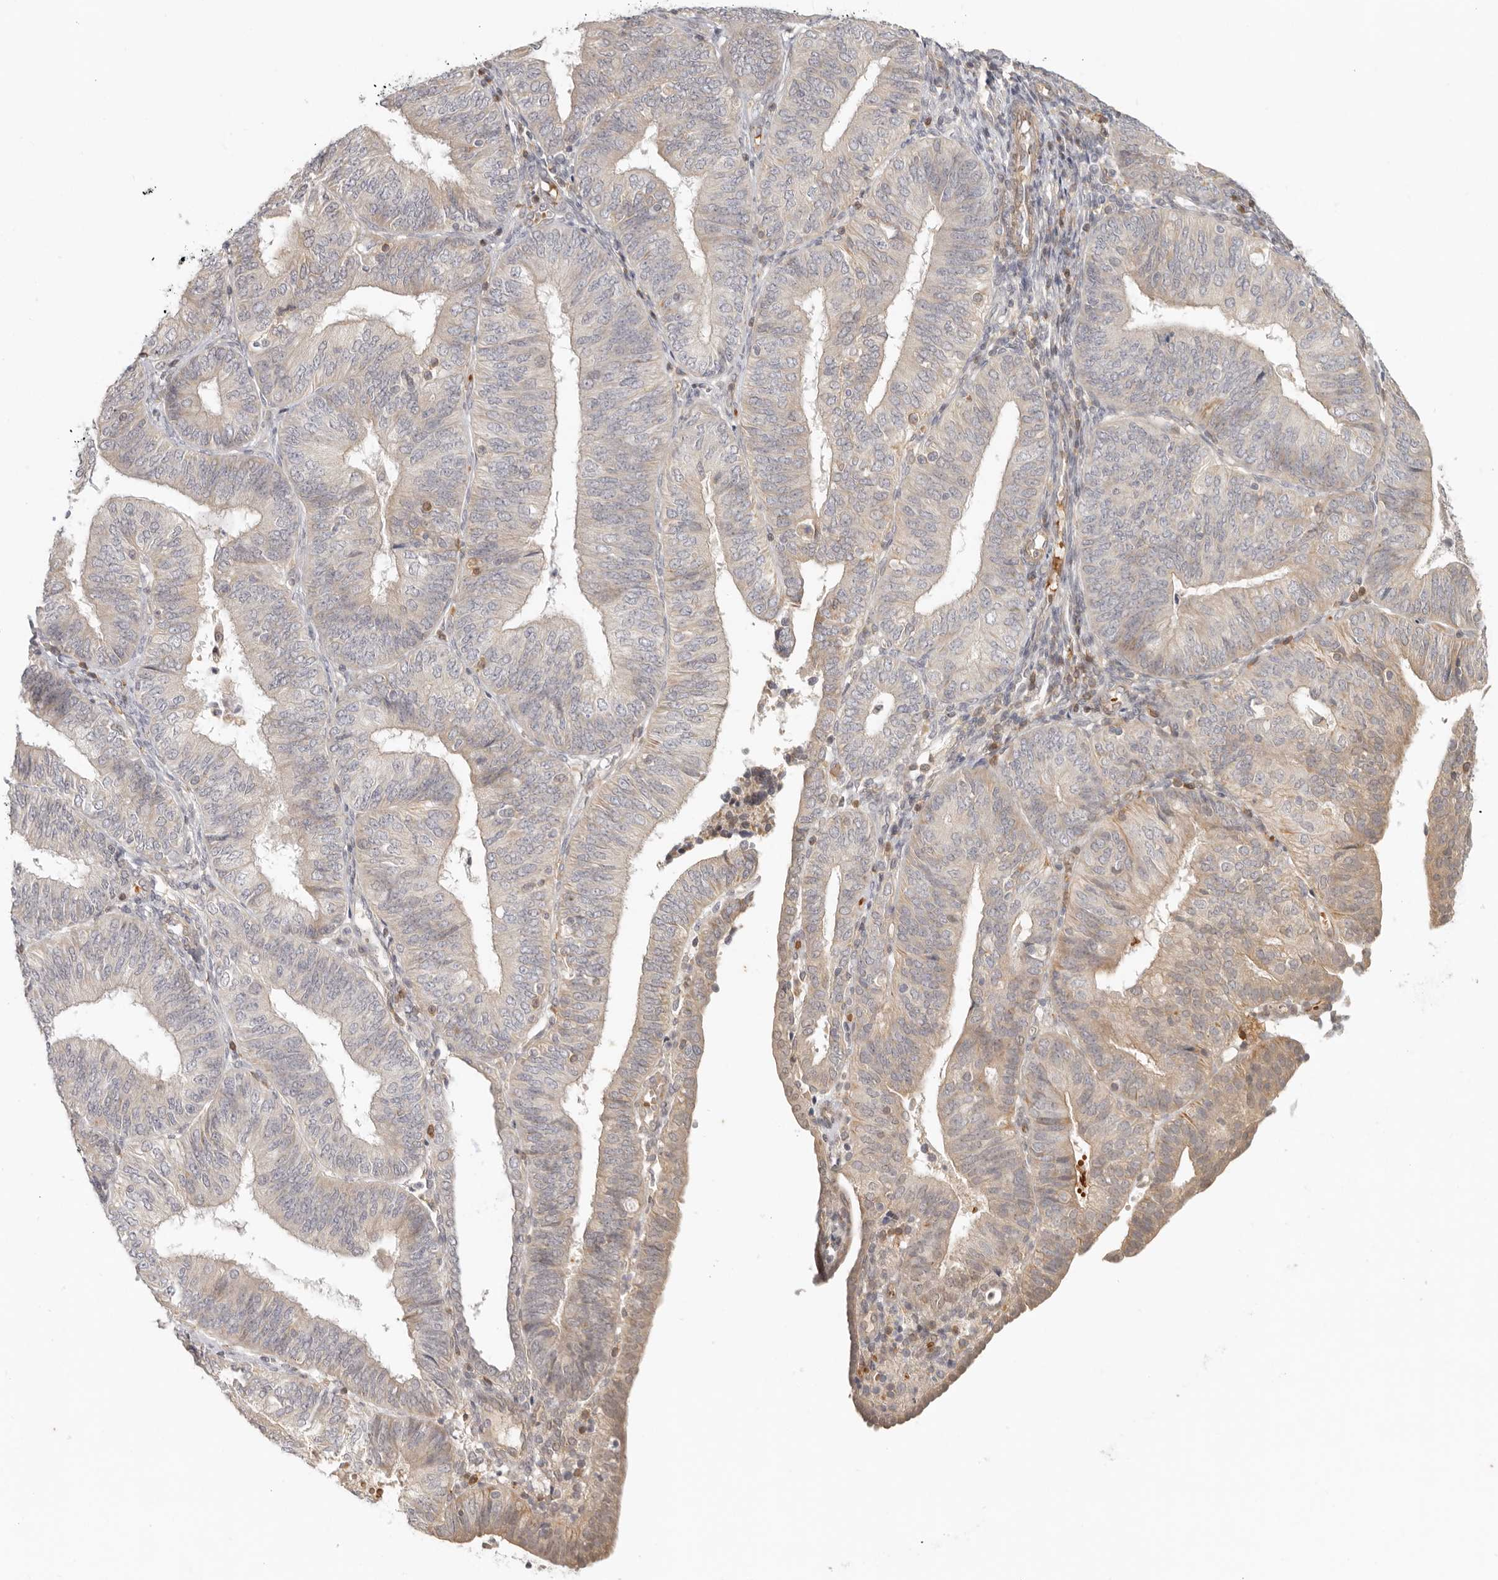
{"staining": {"intensity": "weak", "quantity": "<25%", "location": "cytoplasmic/membranous"}, "tissue": "endometrial cancer", "cell_type": "Tumor cells", "image_type": "cancer", "snomed": [{"axis": "morphology", "description": "Adenocarcinoma, NOS"}, {"axis": "topography", "description": "Endometrium"}], "caption": "There is no significant expression in tumor cells of endometrial adenocarcinoma. The staining is performed using DAB brown chromogen with nuclei counter-stained in using hematoxylin.", "gene": "AHDC1", "patient": {"sex": "female", "age": 58}}